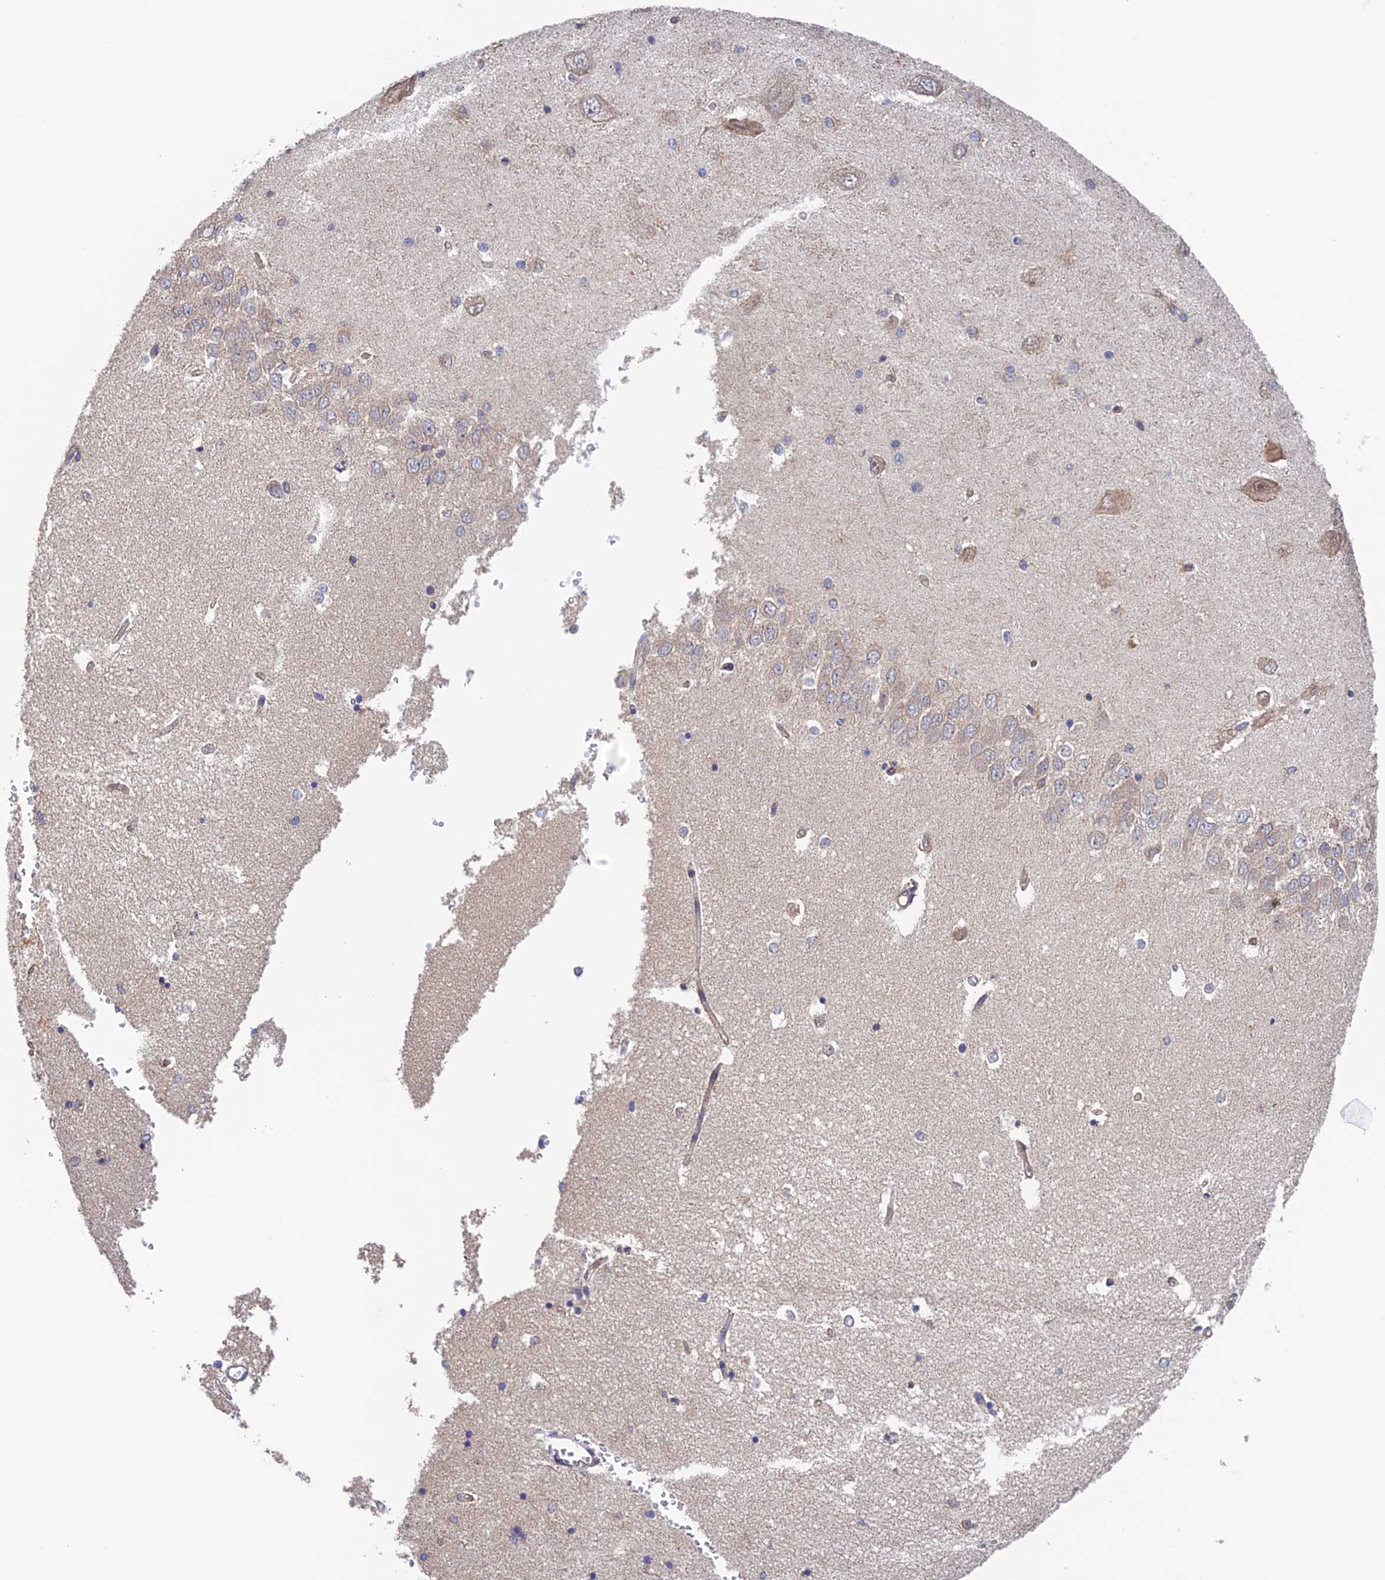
{"staining": {"intensity": "negative", "quantity": "none", "location": "none"}, "tissue": "hippocampus", "cell_type": "Glial cells", "image_type": "normal", "snomed": [{"axis": "morphology", "description": "Normal tissue, NOS"}, {"axis": "topography", "description": "Hippocampus"}], "caption": "There is no significant expression in glial cells of hippocampus. (DAB immunohistochemistry (IHC) visualized using brightfield microscopy, high magnification).", "gene": "NUDT16L1", "patient": {"sex": "male", "age": 45}}